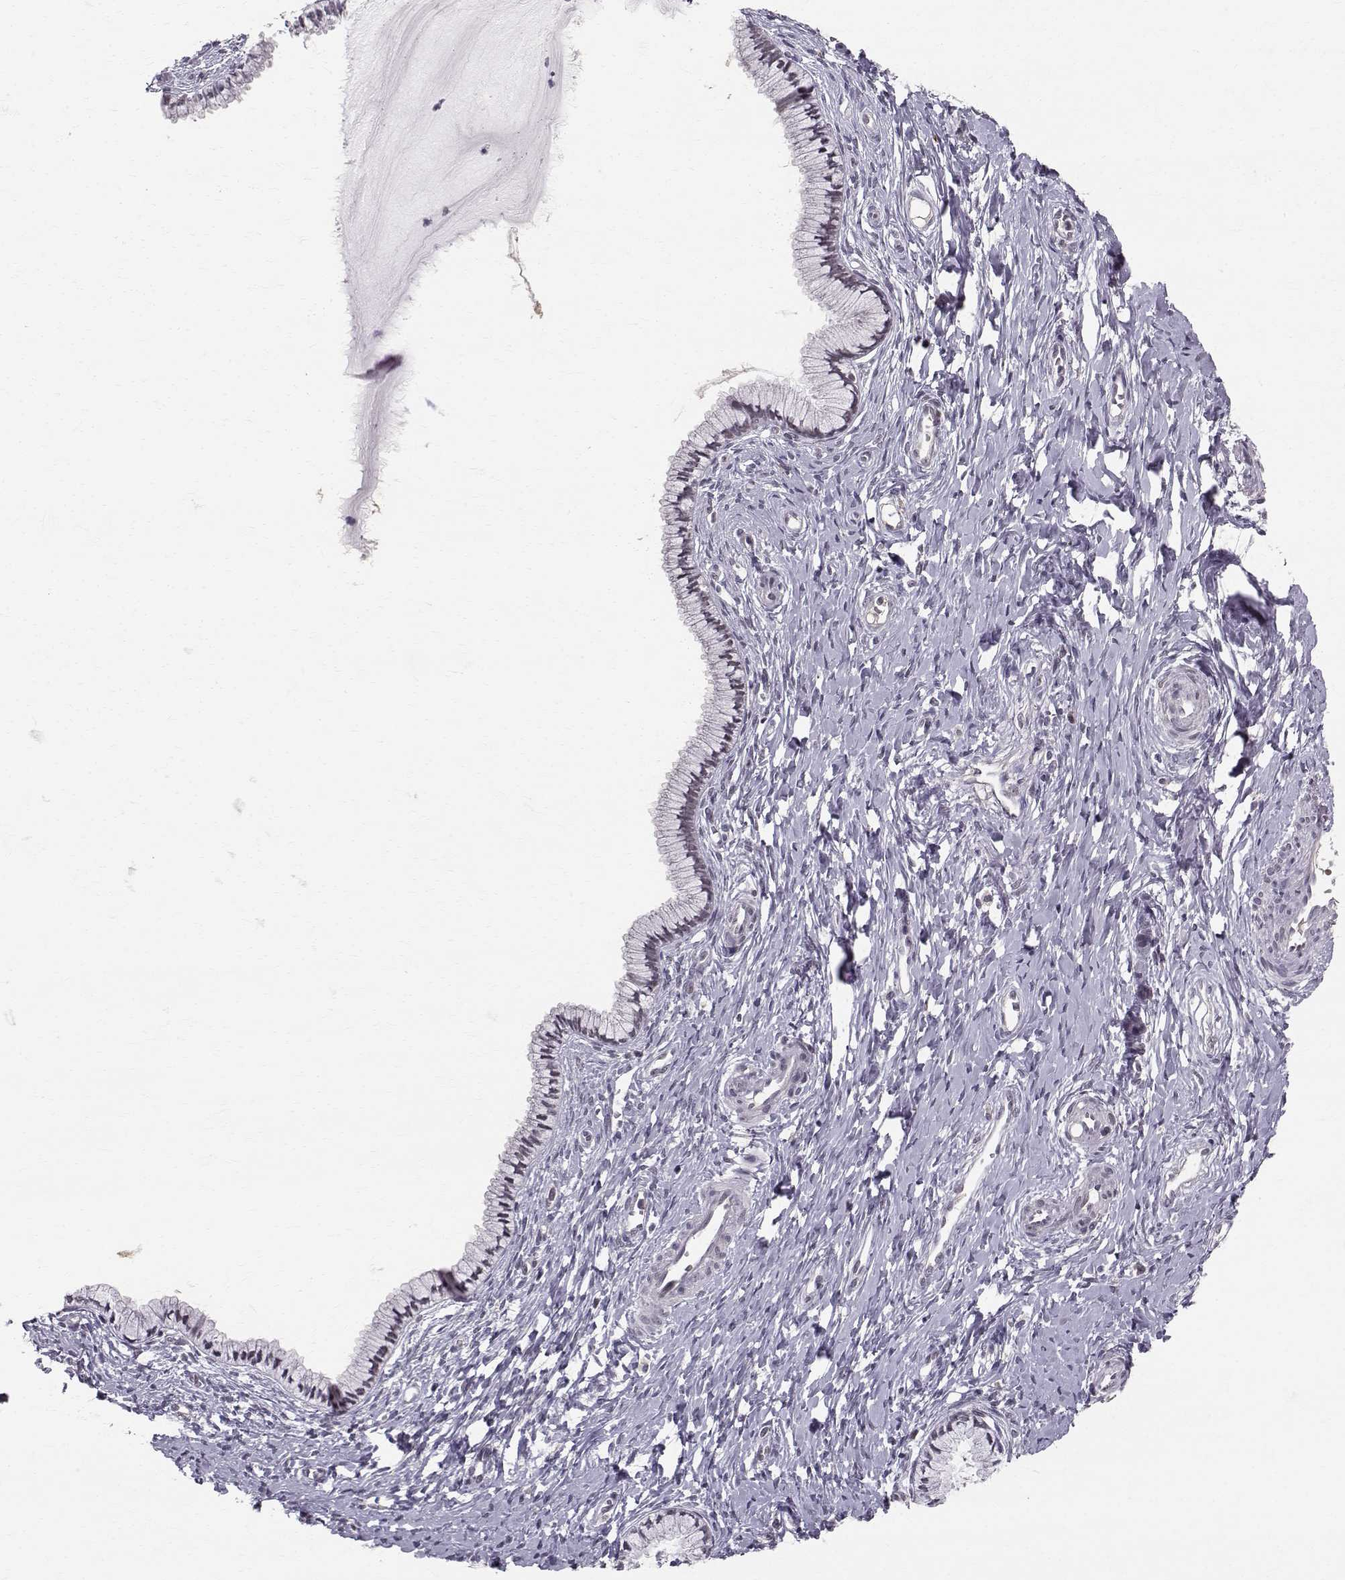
{"staining": {"intensity": "negative", "quantity": "none", "location": "none"}, "tissue": "cervix", "cell_type": "Glandular cells", "image_type": "normal", "snomed": [{"axis": "morphology", "description": "Normal tissue, NOS"}, {"axis": "topography", "description": "Cervix"}], "caption": "Glandular cells are negative for protein expression in unremarkable human cervix. (DAB immunohistochemistry with hematoxylin counter stain).", "gene": "RPP38", "patient": {"sex": "female", "age": 40}}